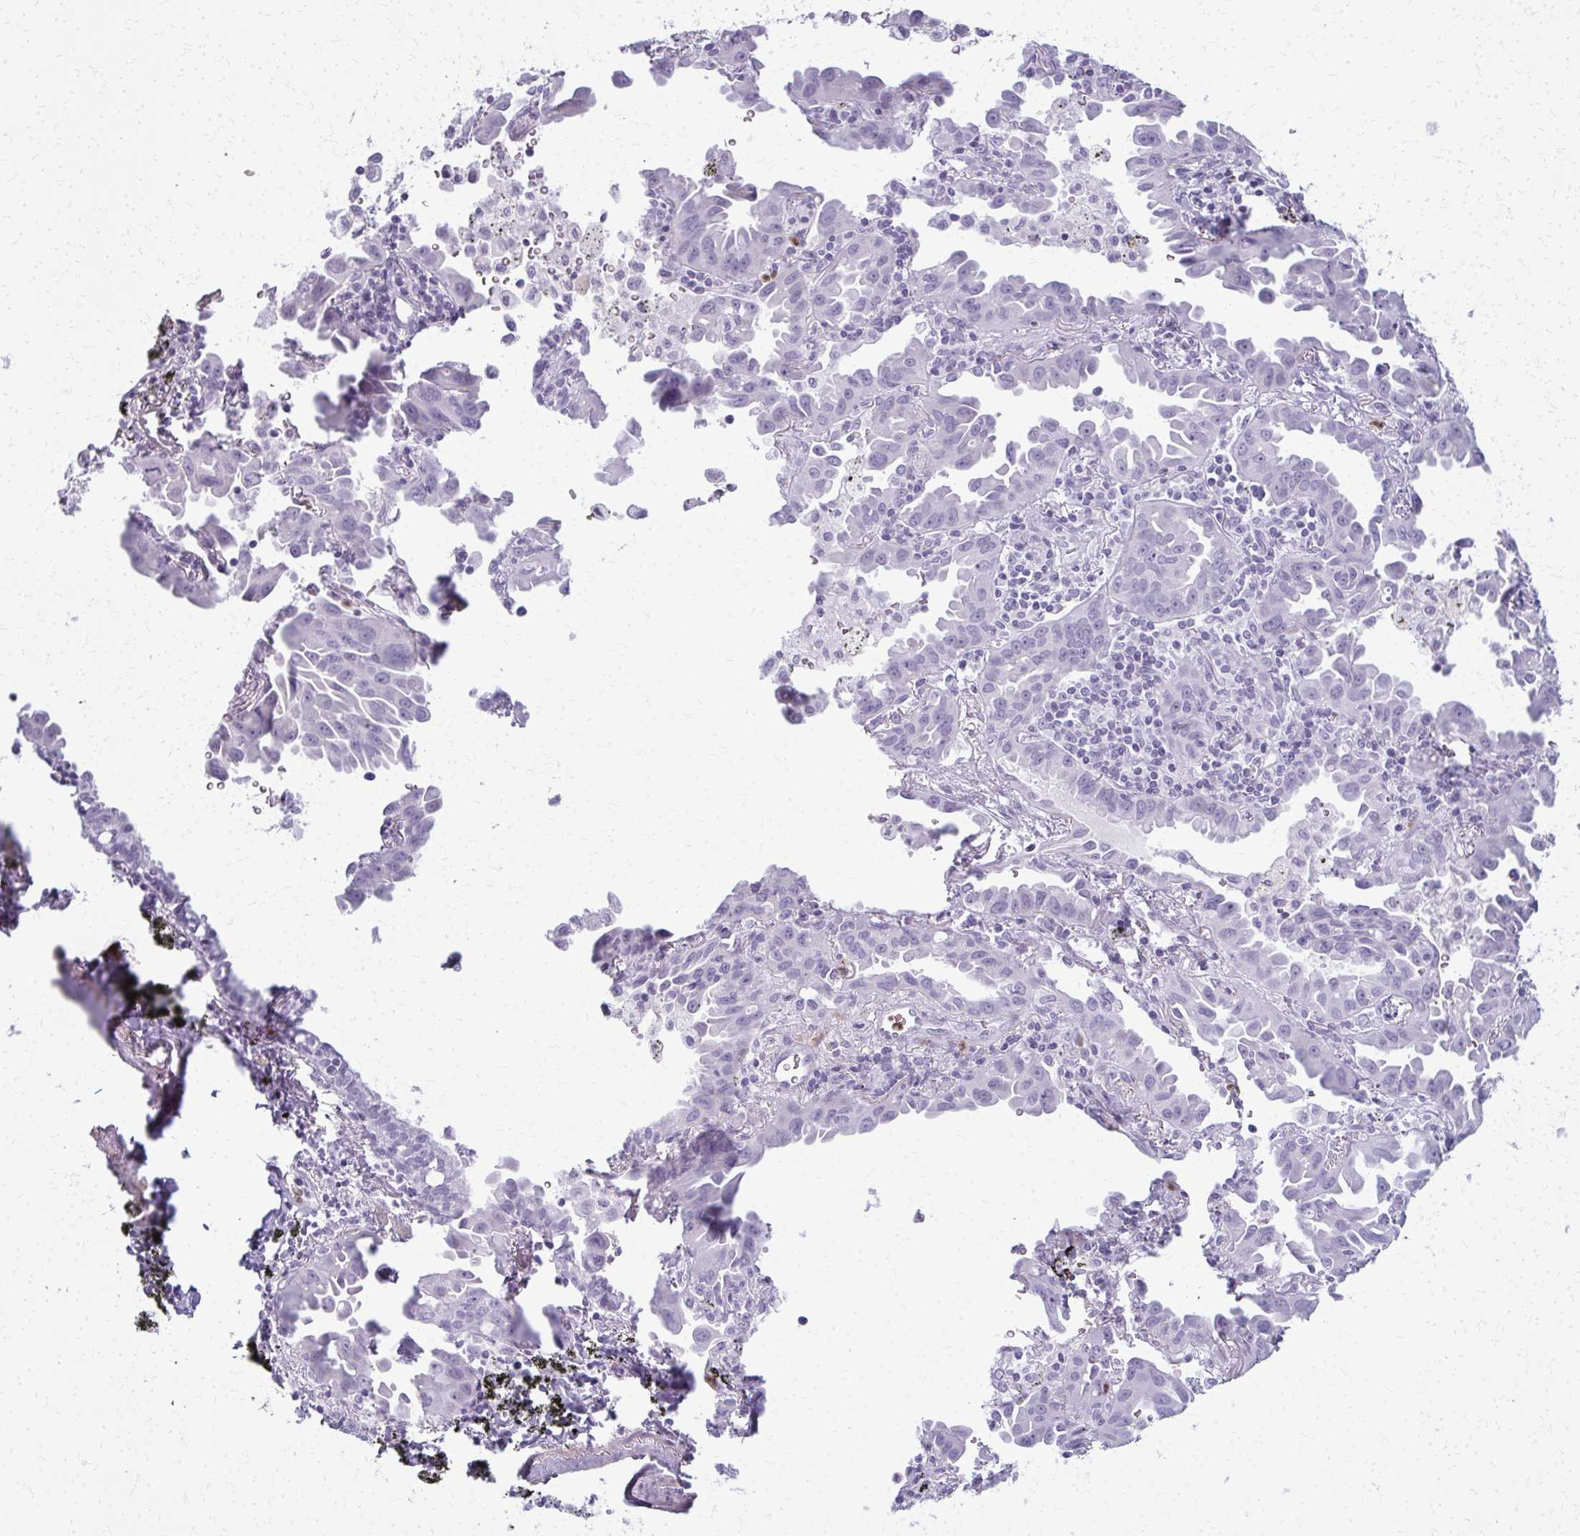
{"staining": {"intensity": "negative", "quantity": "none", "location": "none"}, "tissue": "lung cancer", "cell_type": "Tumor cells", "image_type": "cancer", "snomed": [{"axis": "morphology", "description": "Adenocarcinoma, NOS"}, {"axis": "topography", "description": "Lung"}], "caption": "A high-resolution image shows immunohistochemistry staining of lung cancer (adenocarcinoma), which reveals no significant positivity in tumor cells. (DAB (3,3'-diaminobenzidine) immunohistochemistry (IHC) visualized using brightfield microscopy, high magnification).", "gene": "CA3", "patient": {"sex": "male", "age": 68}}